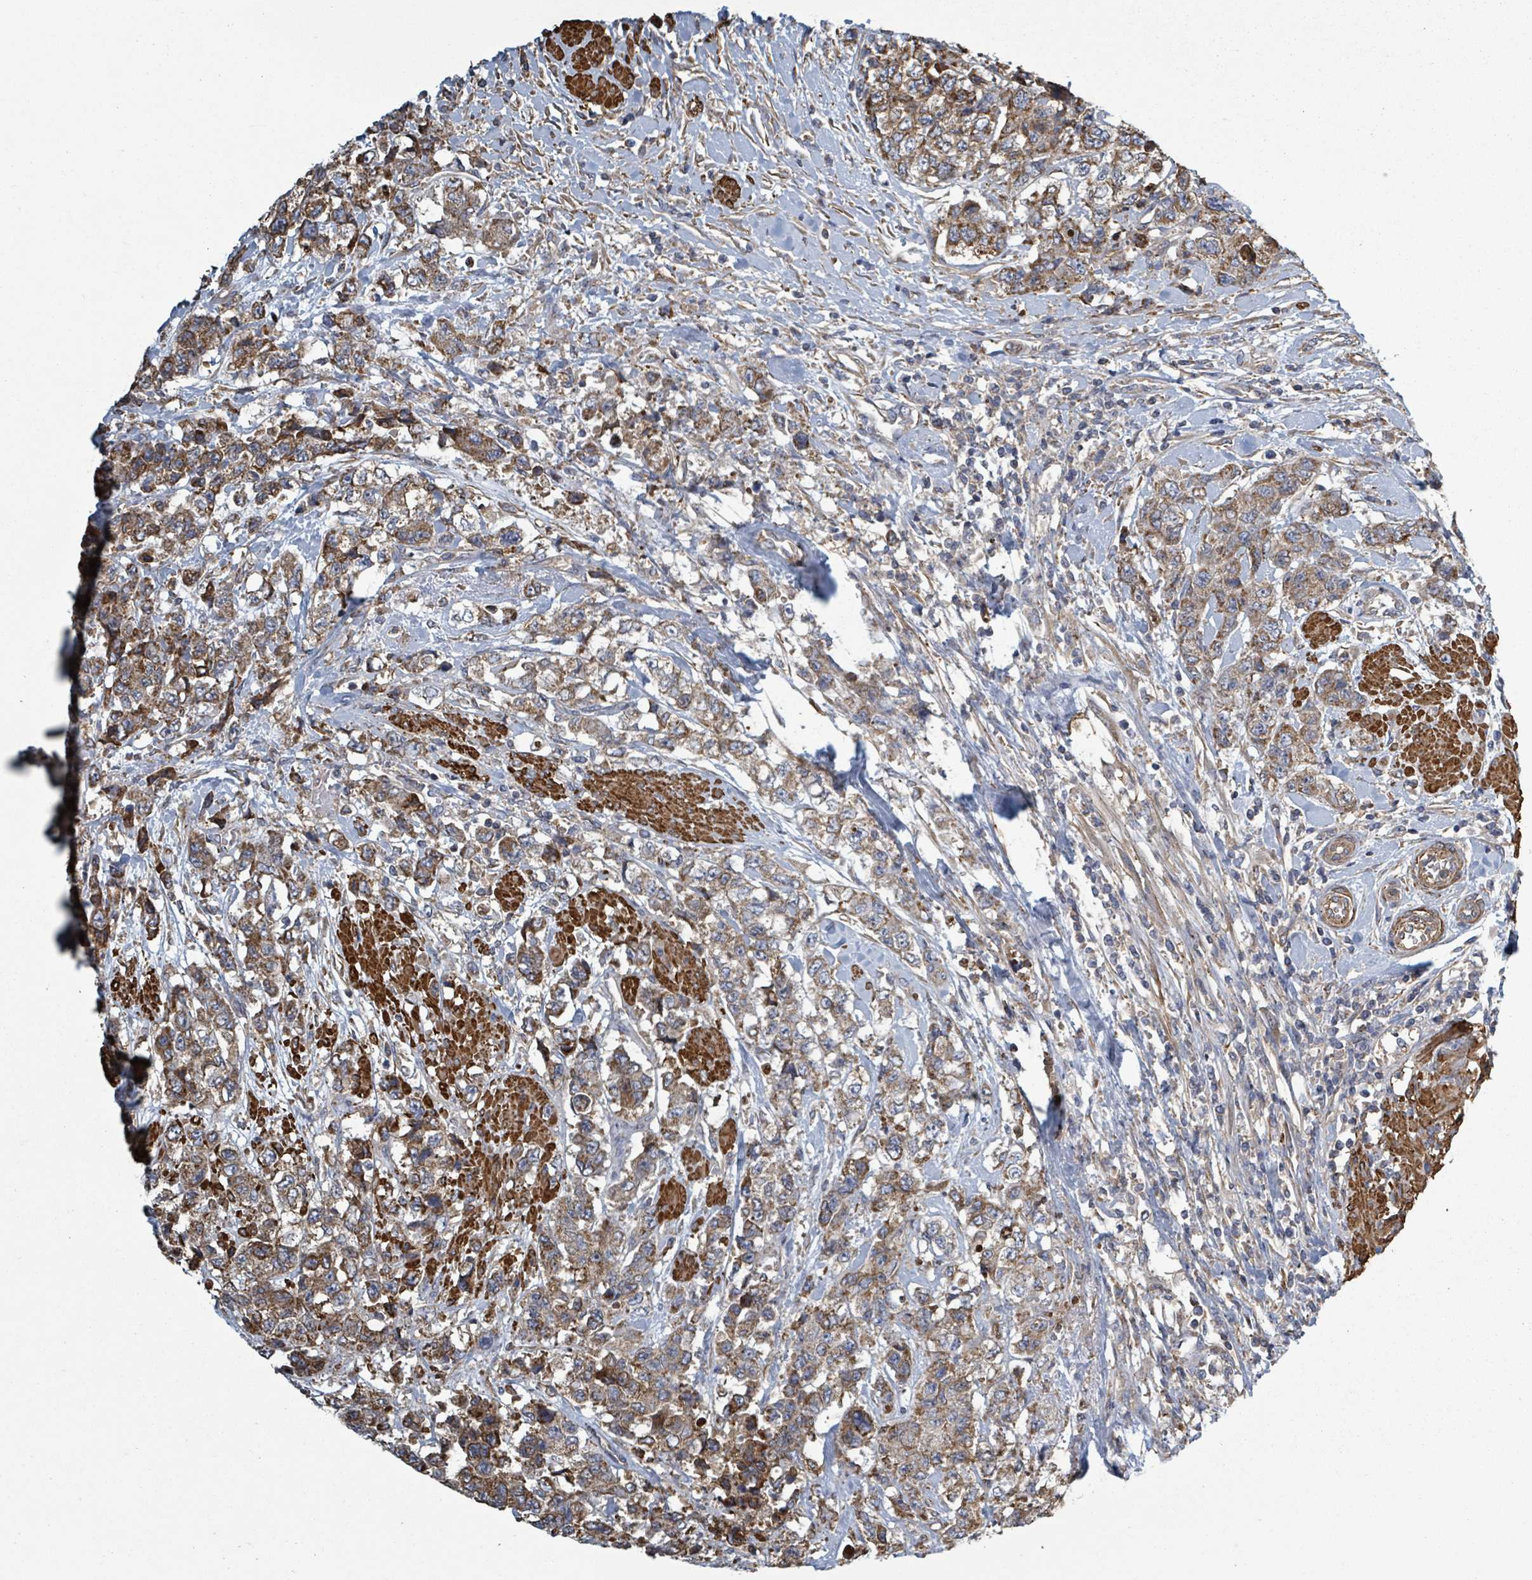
{"staining": {"intensity": "moderate", "quantity": "25%-75%", "location": "cytoplasmic/membranous"}, "tissue": "urothelial cancer", "cell_type": "Tumor cells", "image_type": "cancer", "snomed": [{"axis": "morphology", "description": "Urothelial carcinoma, High grade"}, {"axis": "topography", "description": "Urinary bladder"}], "caption": "Immunohistochemistry (IHC) staining of urothelial cancer, which shows medium levels of moderate cytoplasmic/membranous staining in approximately 25%-75% of tumor cells indicating moderate cytoplasmic/membranous protein positivity. The staining was performed using DAB (brown) for protein detection and nuclei were counterstained in hematoxylin (blue).", "gene": "ADCK1", "patient": {"sex": "female", "age": 78}}